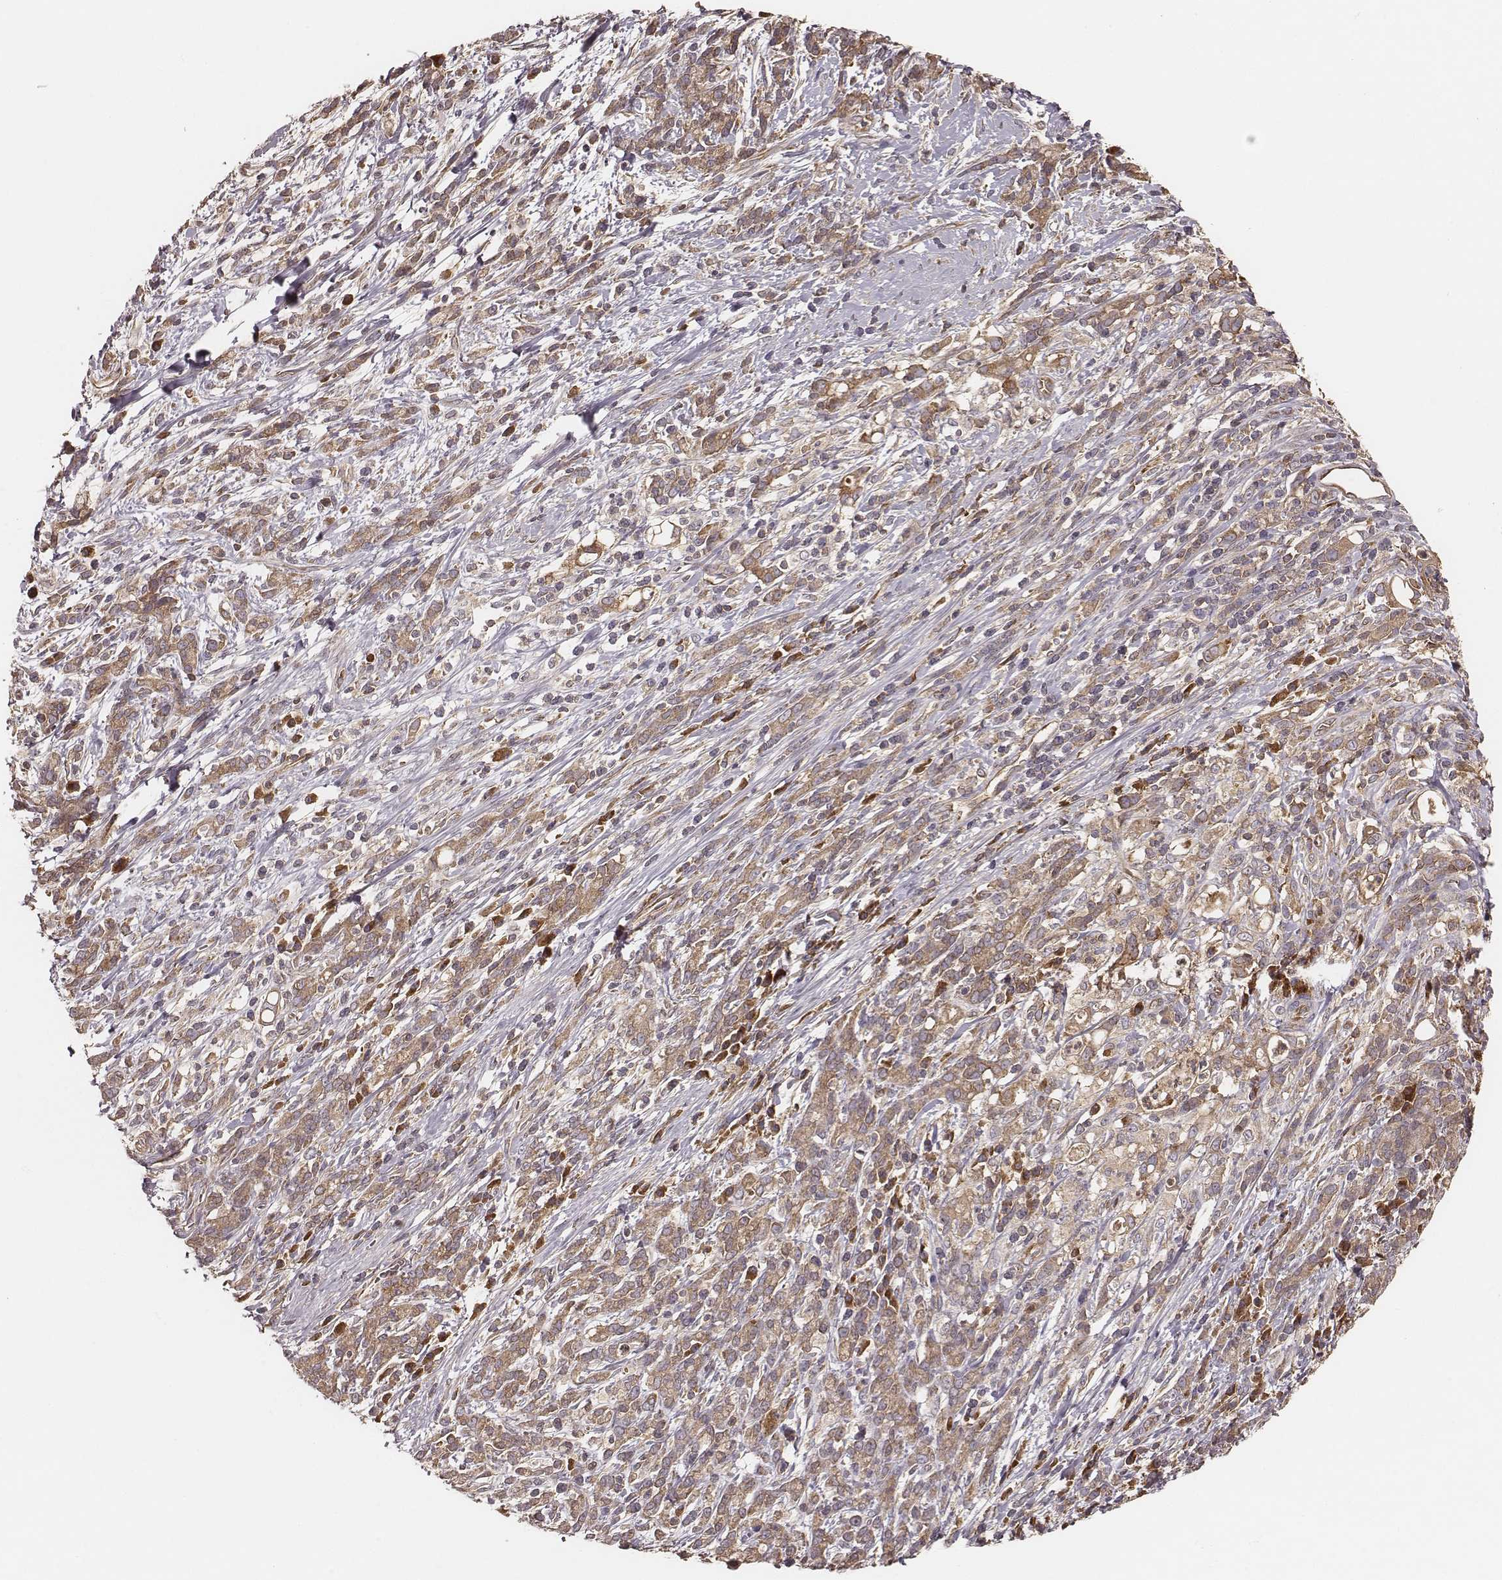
{"staining": {"intensity": "moderate", "quantity": ">75%", "location": "cytoplasmic/membranous"}, "tissue": "stomach cancer", "cell_type": "Tumor cells", "image_type": "cancer", "snomed": [{"axis": "morphology", "description": "Adenocarcinoma, NOS"}, {"axis": "topography", "description": "Stomach"}], "caption": "Human stomach cancer (adenocarcinoma) stained for a protein (brown) exhibits moderate cytoplasmic/membranous positive positivity in approximately >75% of tumor cells.", "gene": "CARS1", "patient": {"sex": "female", "age": 57}}